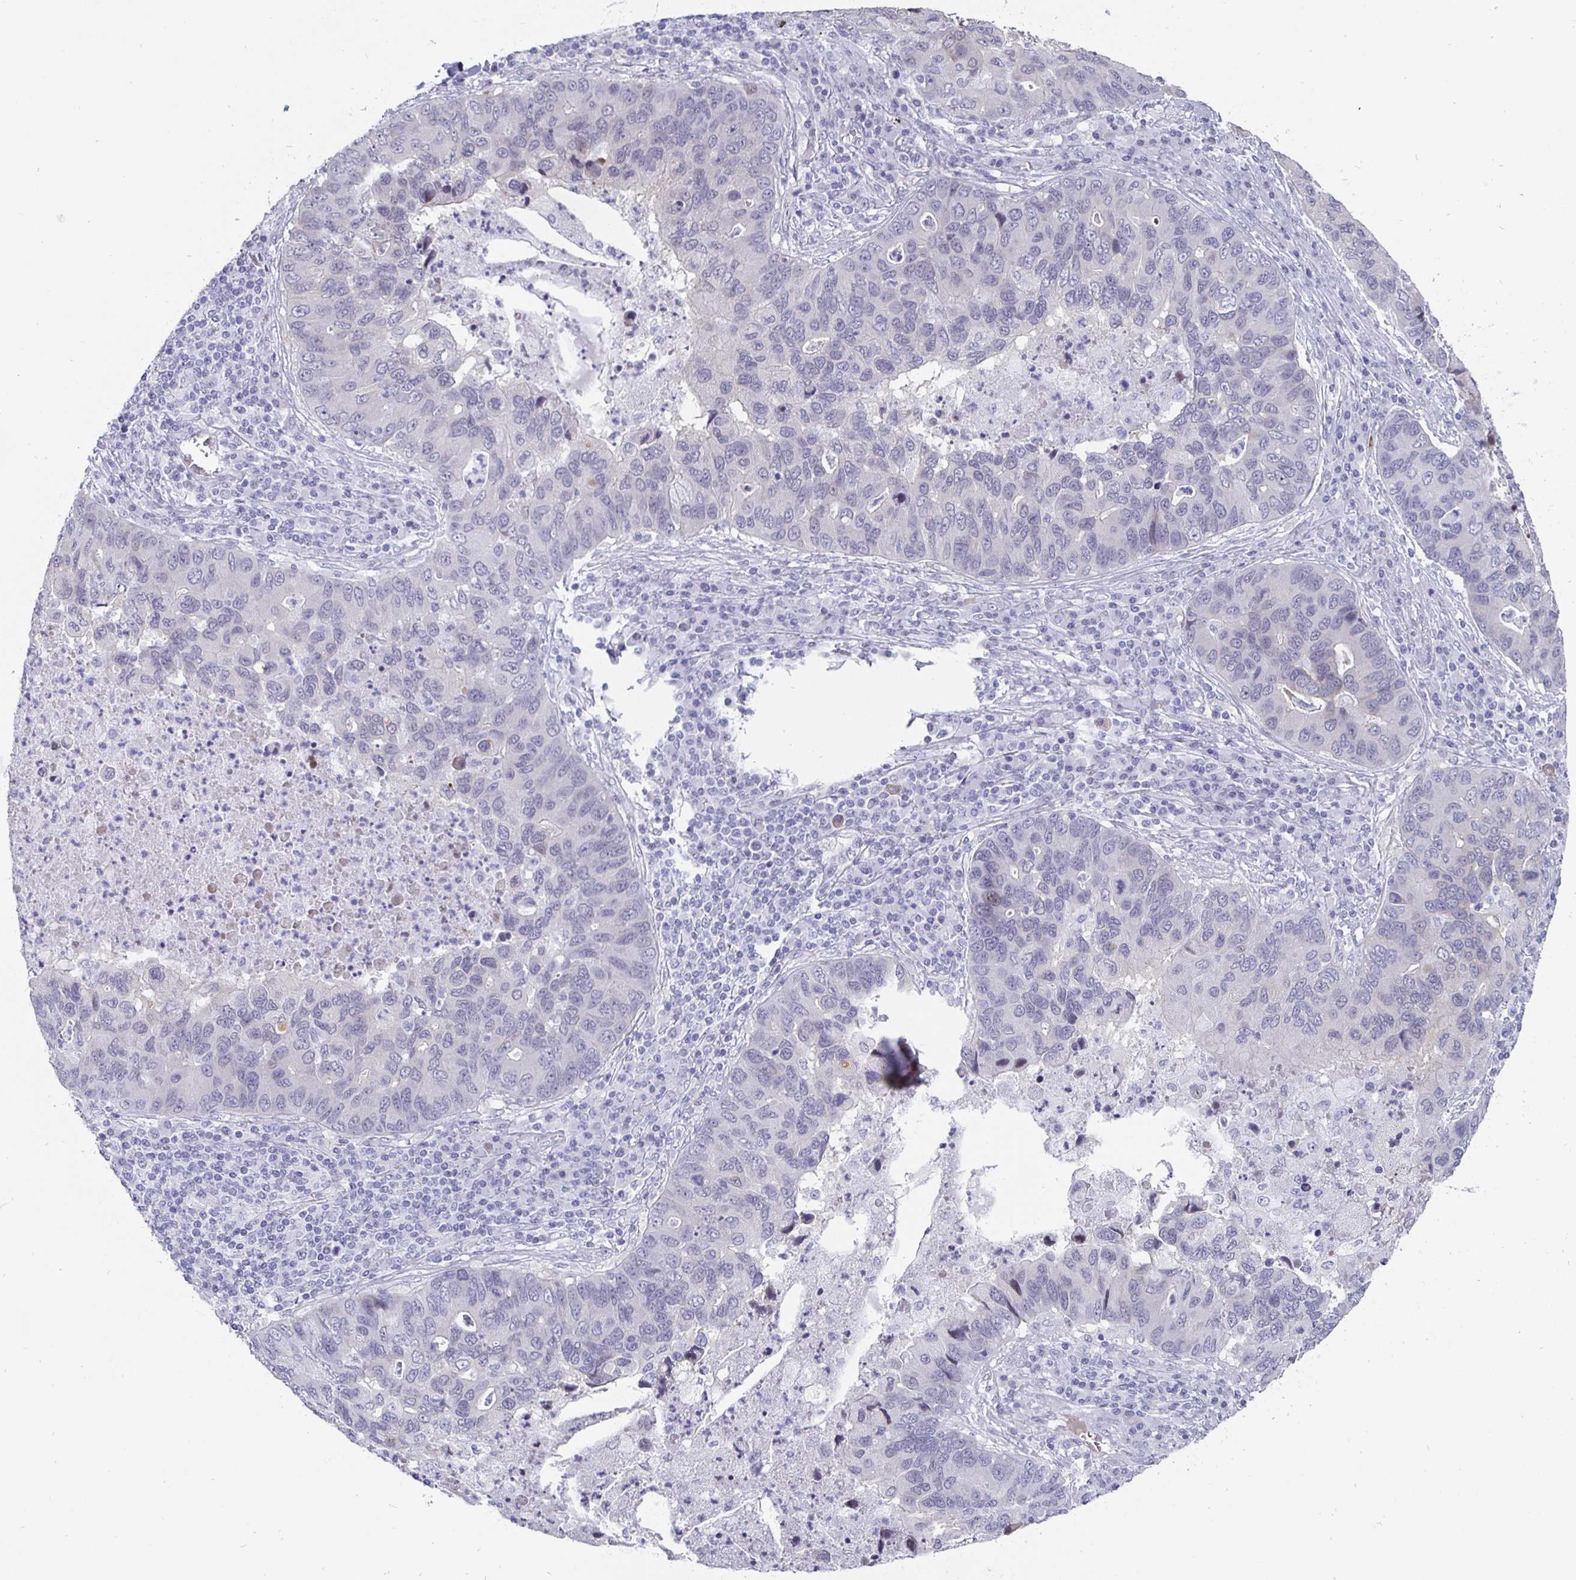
{"staining": {"intensity": "negative", "quantity": "none", "location": "none"}, "tissue": "lung cancer", "cell_type": "Tumor cells", "image_type": "cancer", "snomed": [{"axis": "morphology", "description": "Adenocarcinoma, NOS"}, {"axis": "morphology", "description": "Adenocarcinoma, metastatic, NOS"}, {"axis": "topography", "description": "Lymph node"}, {"axis": "topography", "description": "Lung"}], "caption": "This image is of lung cancer (adenocarcinoma) stained with immunohistochemistry (IHC) to label a protein in brown with the nuclei are counter-stained blue. There is no positivity in tumor cells.", "gene": "OOSP2", "patient": {"sex": "female", "age": 54}}